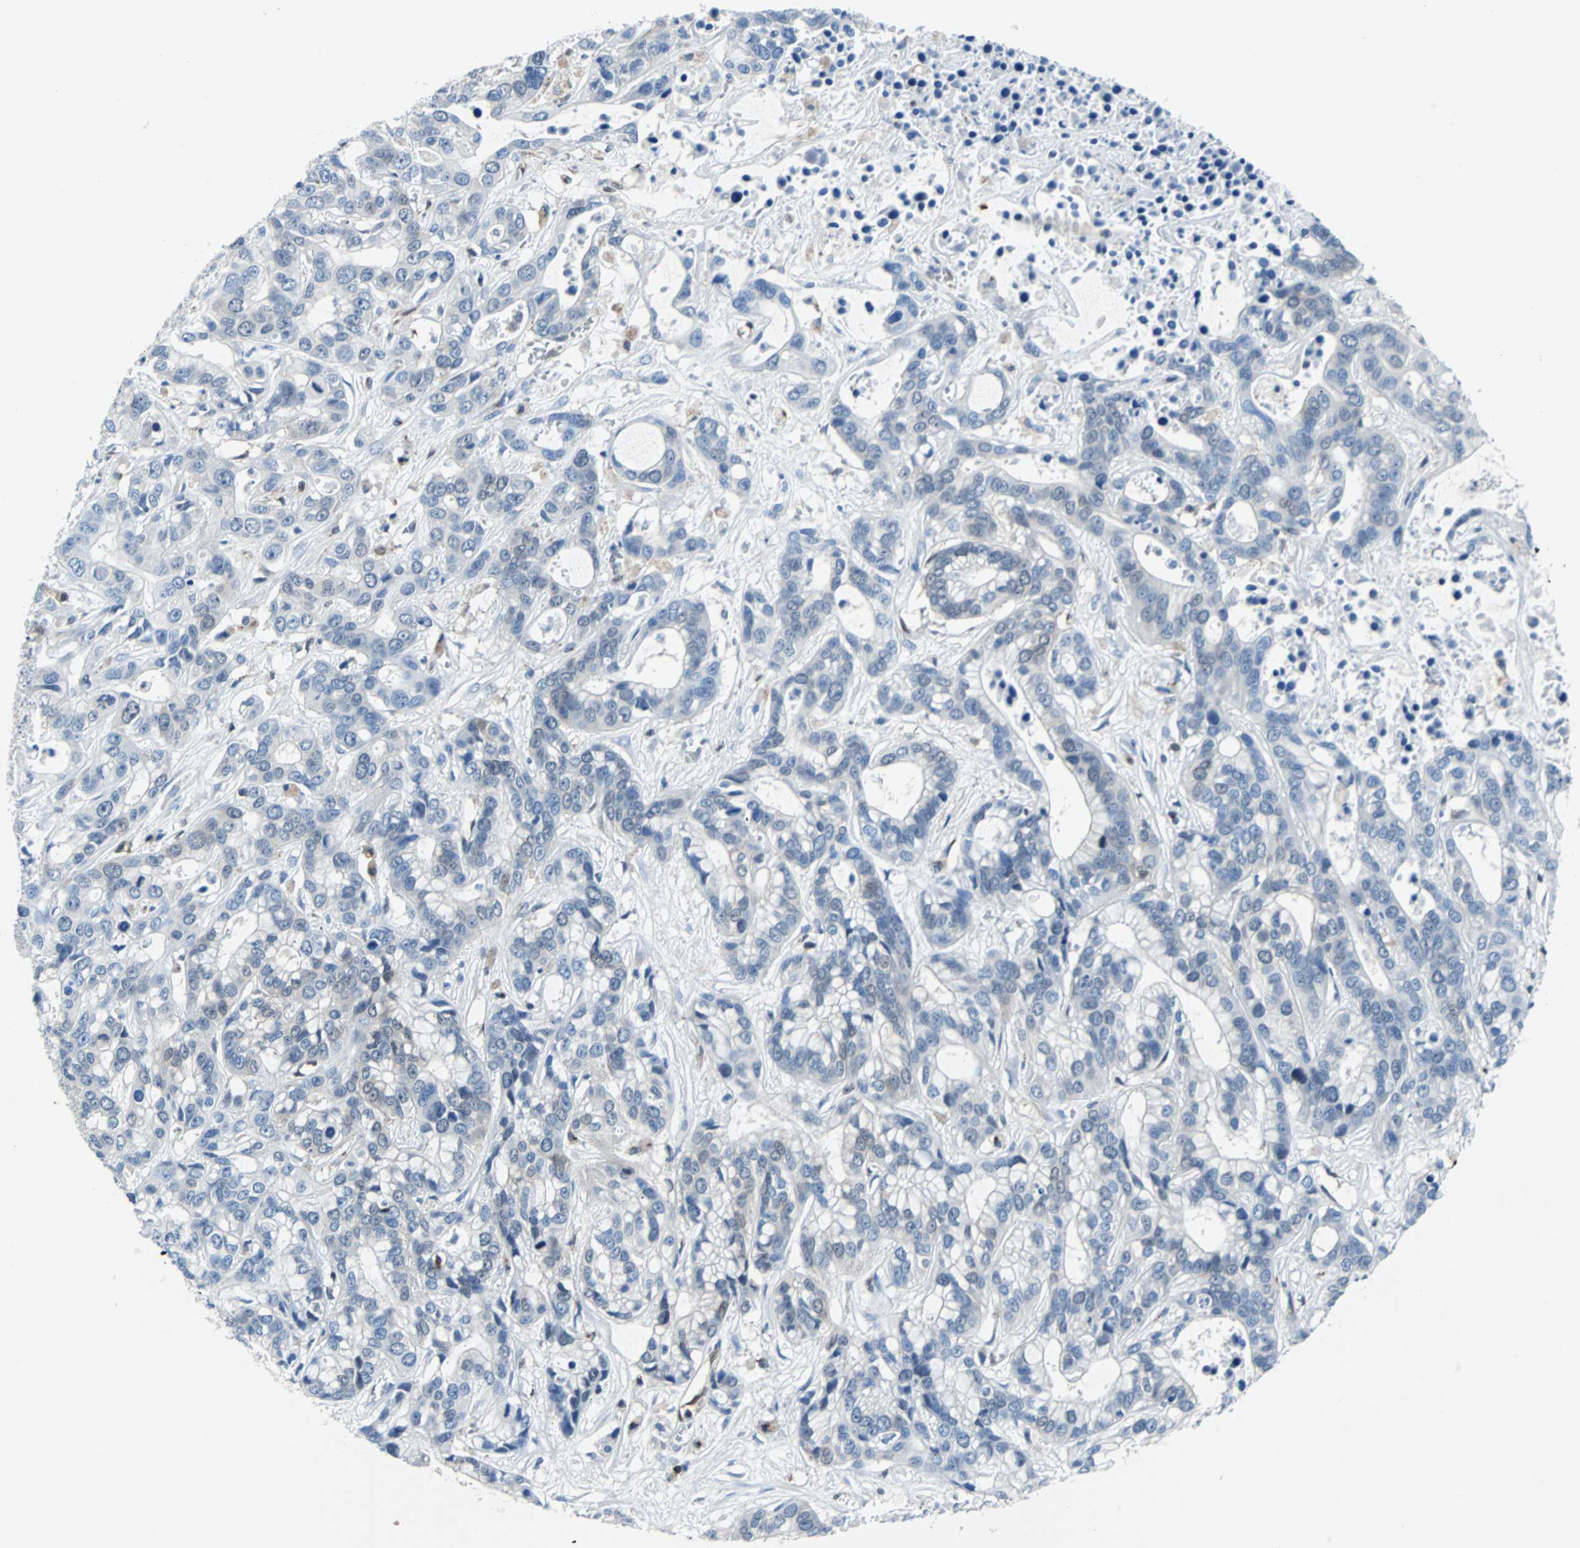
{"staining": {"intensity": "negative", "quantity": "none", "location": "none"}, "tissue": "liver cancer", "cell_type": "Tumor cells", "image_type": "cancer", "snomed": [{"axis": "morphology", "description": "Cholangiocarcinoma"}, {"axis": "topography", "description": "Liver"}], "caption": "Liver cancer stained for a protein using immunohistochemistry exhibits no positivity tumor cells.", "gene": "MAP2K6", "patient": {"sex": "female", "age": 65}}